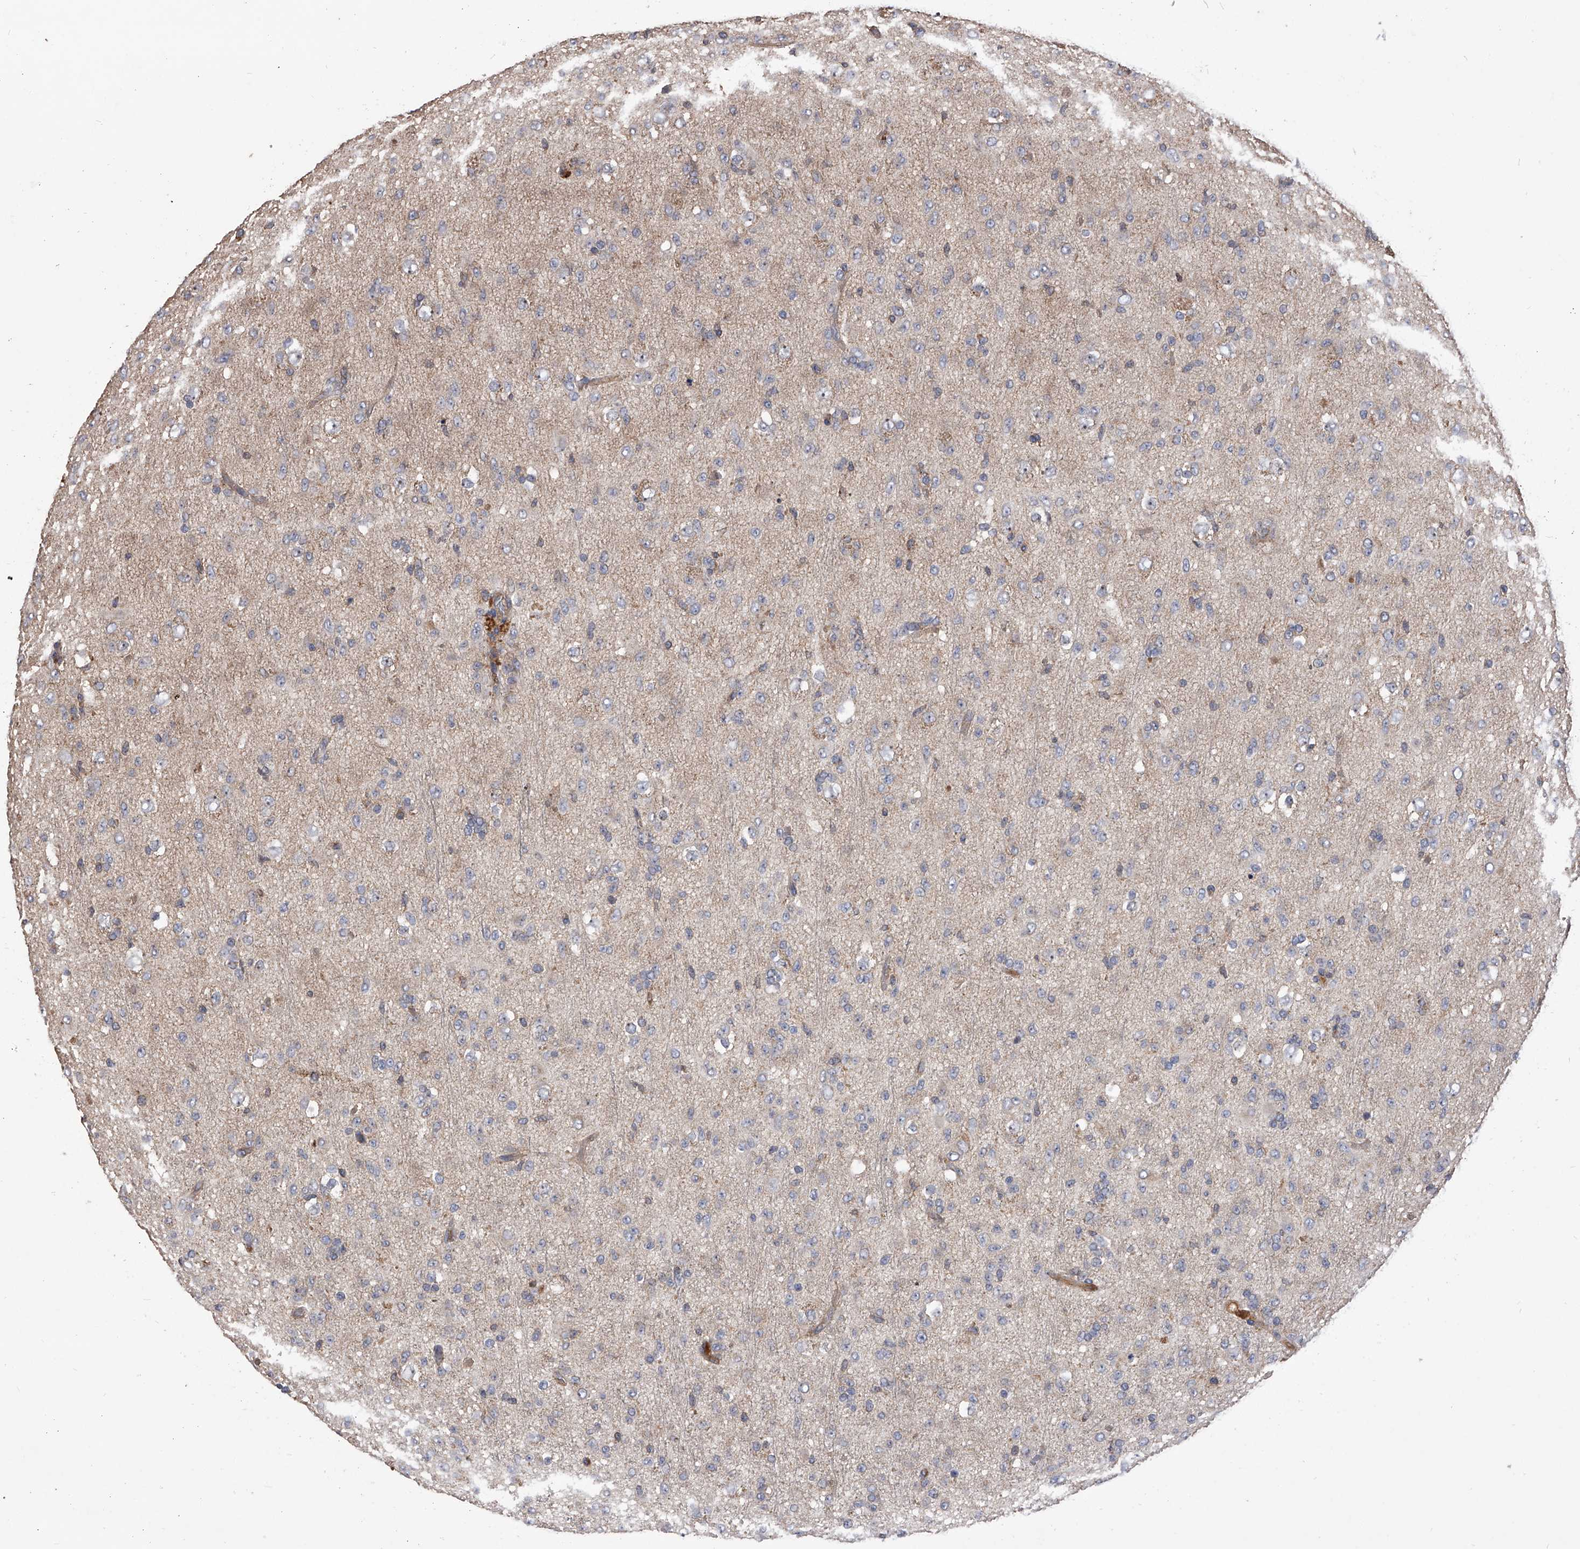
{"staining": {"intensity": "weak", "quantity": "<25%", "location": "cytoplasmic/membranous"}, "tissue": "glioma", "cell_type": "Tumor cells", "image_type": "cancer", "snomed": [{"axis": "morphology", "description": "Glioma, malignant, Low grade"}, {"axis": "topography", "description": "Brain"}], "caption": "DAB (3,3'-diaminobenzidine) immunohistochemical staining of human low-grade glioma (malignant) demonstrates no significant staining in tumor cells.", "gene": "CUL7", "patient": {"sex": "male", "age": 65}}